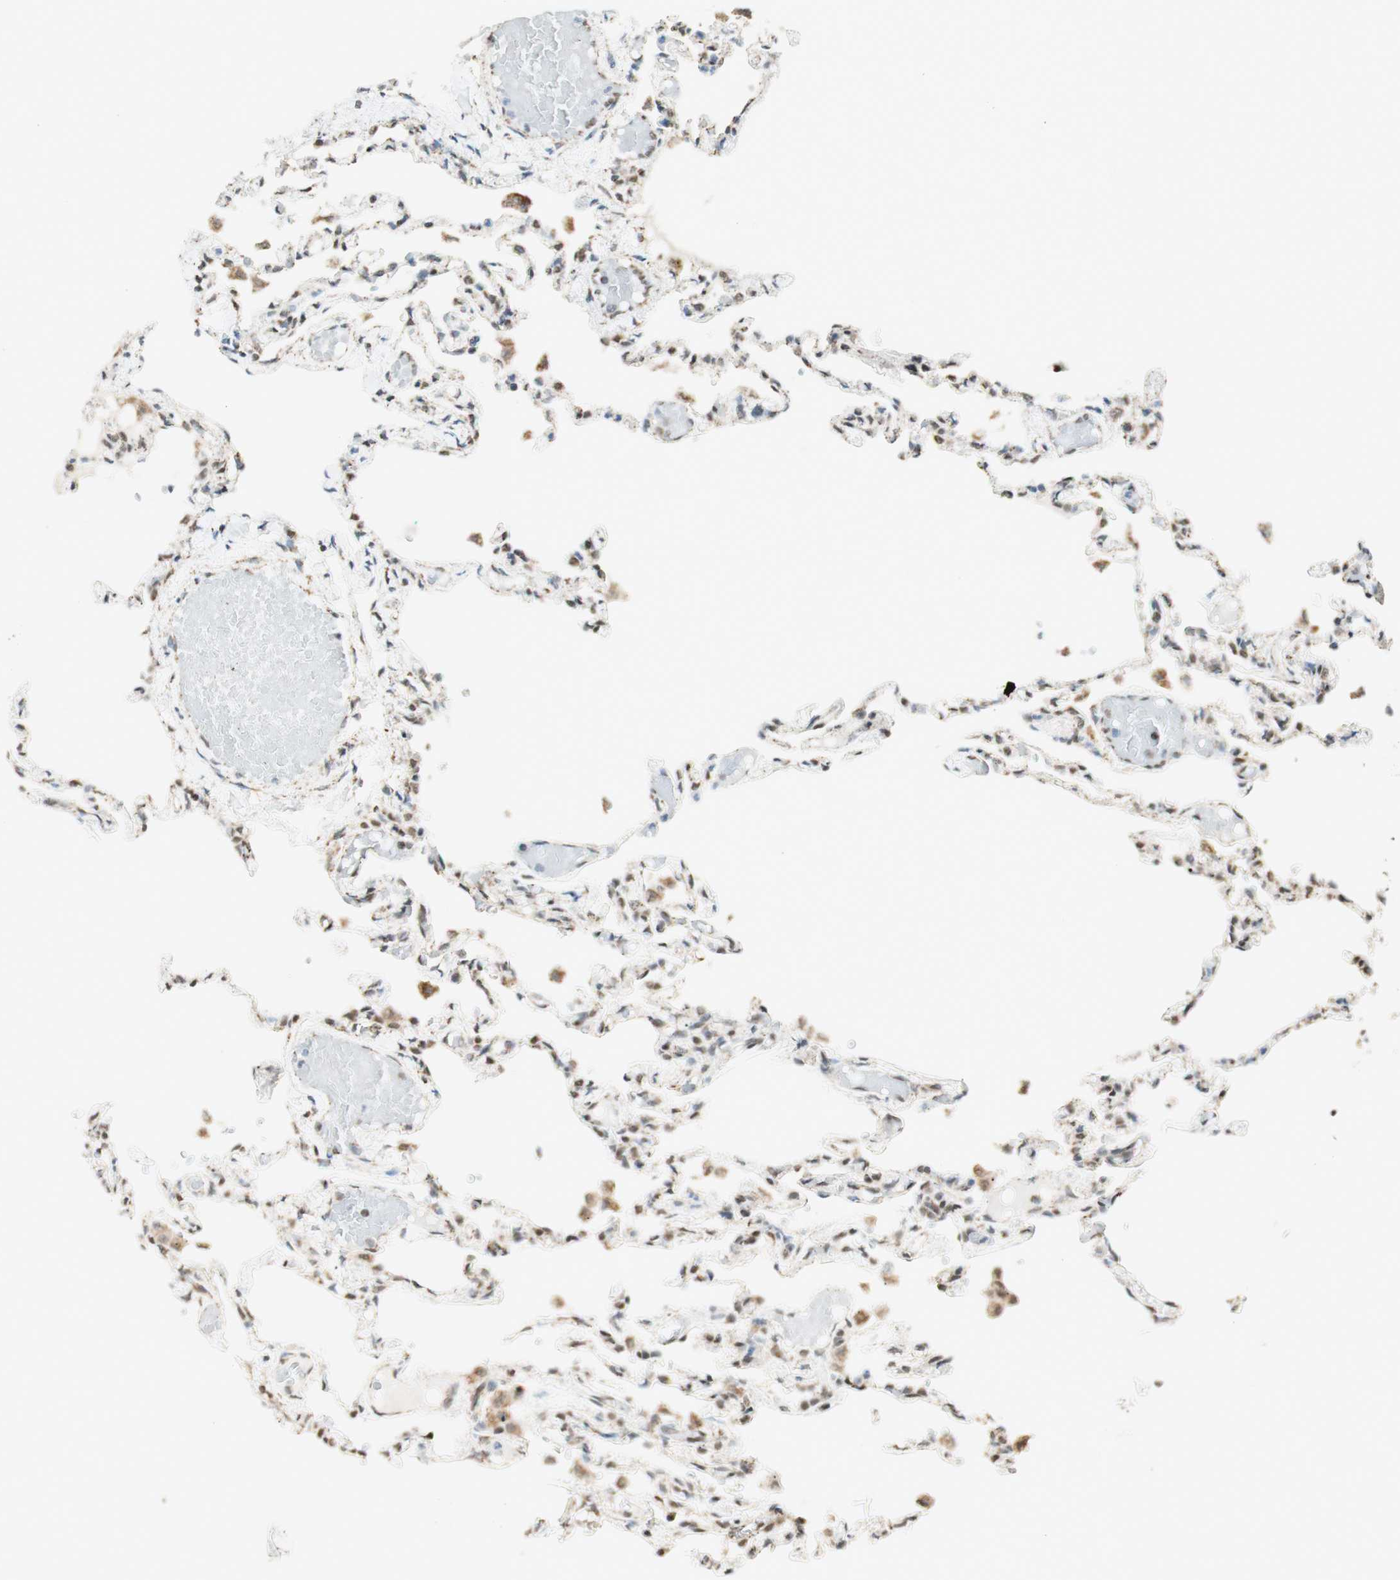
{"staining": {"intensity": "moderate", "quantity": "<25%", "location": "cytoplasmic/membranous,nuclear"}, "tissue": "lung", "cell_type": "Alveolar cells", "image_type": "normal", "snomed": [{"axis": "morphology", "description": "Normal tissue, NOS"}, {"axis": "topography", "description": "Lung"}], "caption": "The histopathology image displays staining of benign lung, revealing moderate cytoplasmic/membranous,nuclear protein staining (brown color) within alveolar cells. The staining is performed using DAB (3,3'-diaminobenzidine) brown chromogen to label protein expression. The nuclei are counter-stained blue using hematoxylin.", "gene": "ZNF782", "patient": {"sex": "male", "age": 21}}